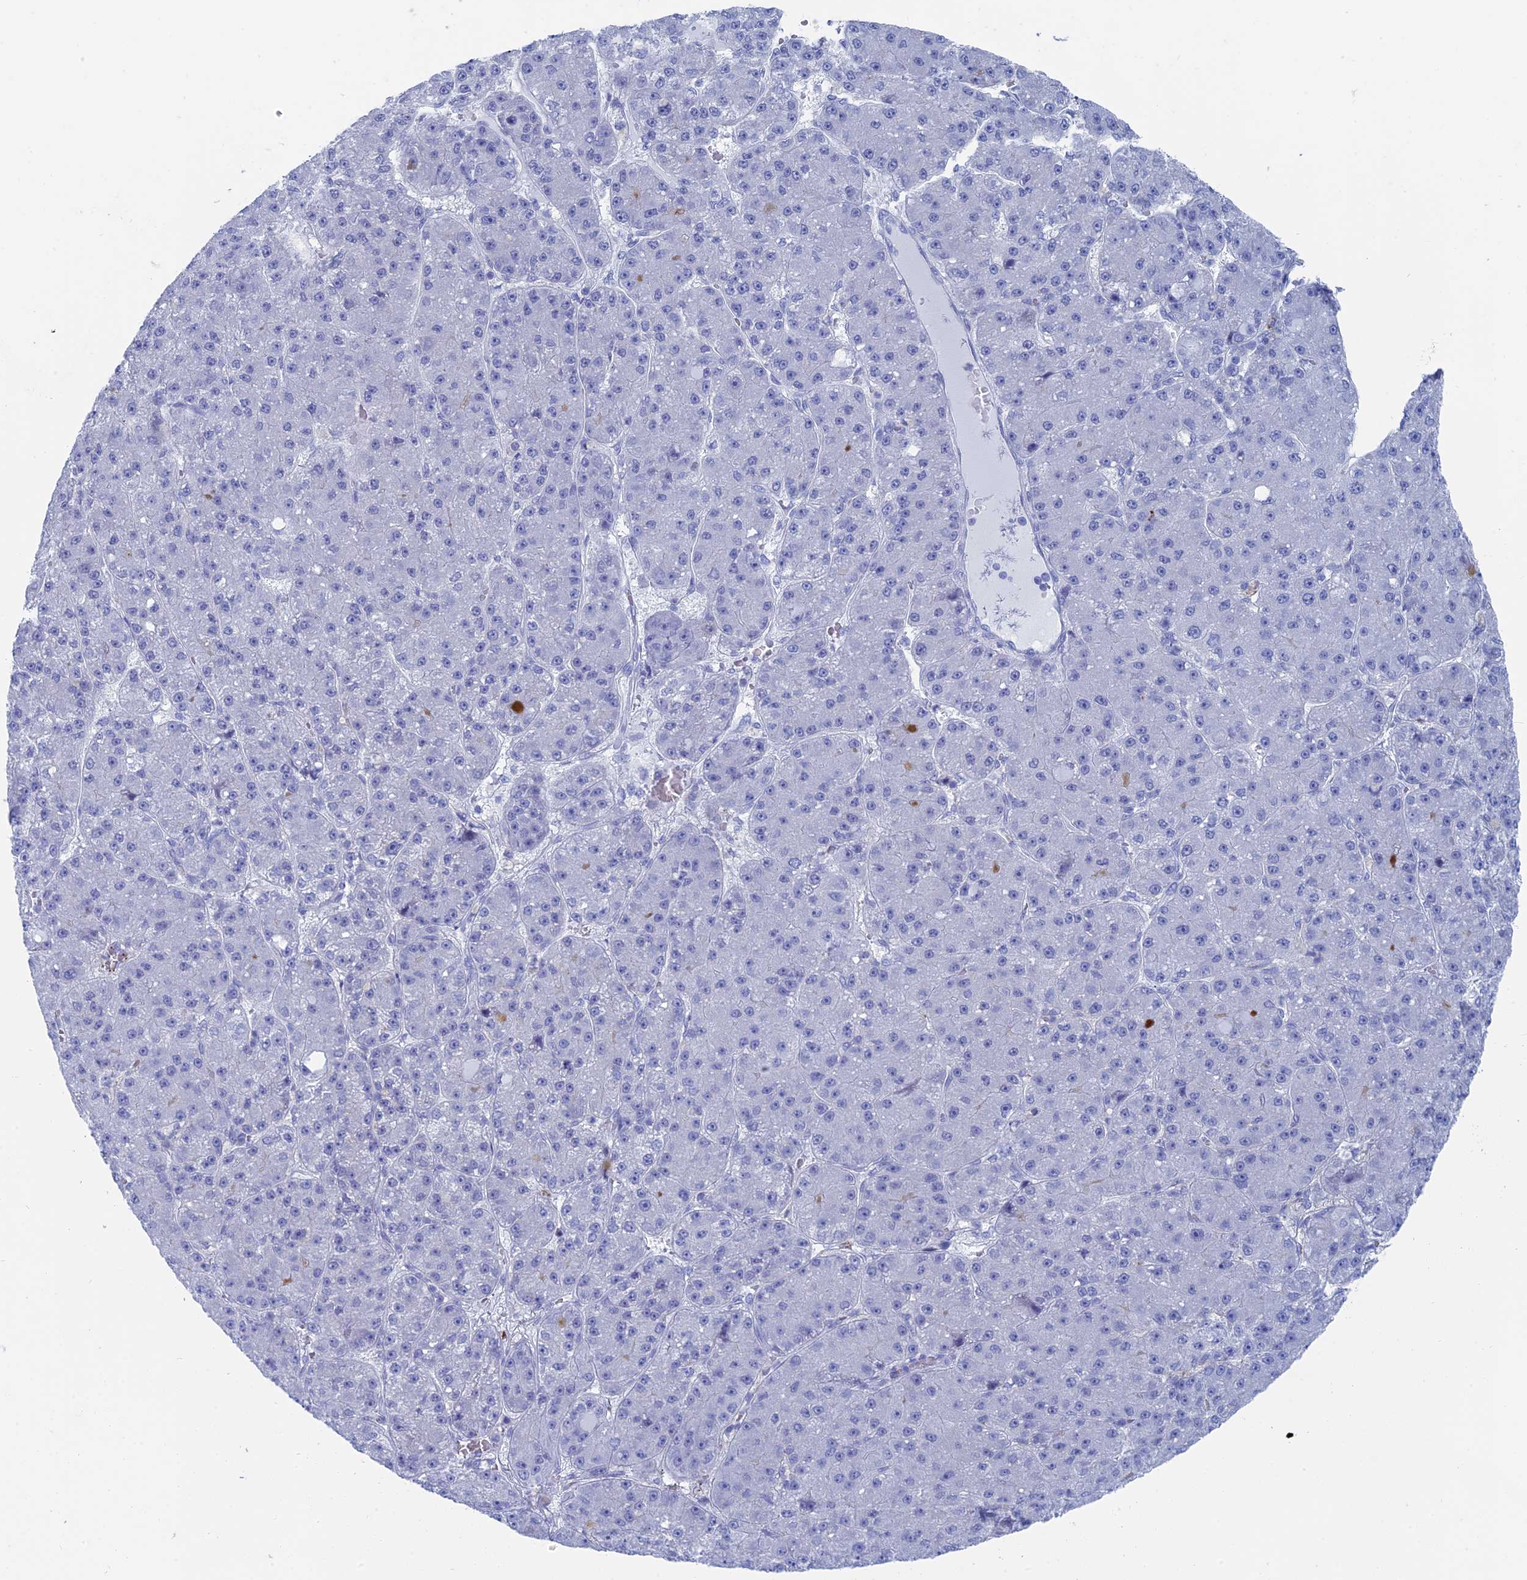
{"staining": {"intensity": "negative", "quantity": "none", "location": "none"}, "tissue": "liver cancer", "cell_type": "Tumor cells", "image_type": "cancer", "snomed": [{"axis": "morphology", "description": "Carcinoma, Hepatocellular, NOS"}, {"axis": "topography", "description": "Liver"}], "caption": "Liver hepatocellular carcinoma was stained to show a protein in brown. There is no significant staining in tumor cells.", "gene": "ALMS1", "patient": {"sex": "male", "age": 67}}